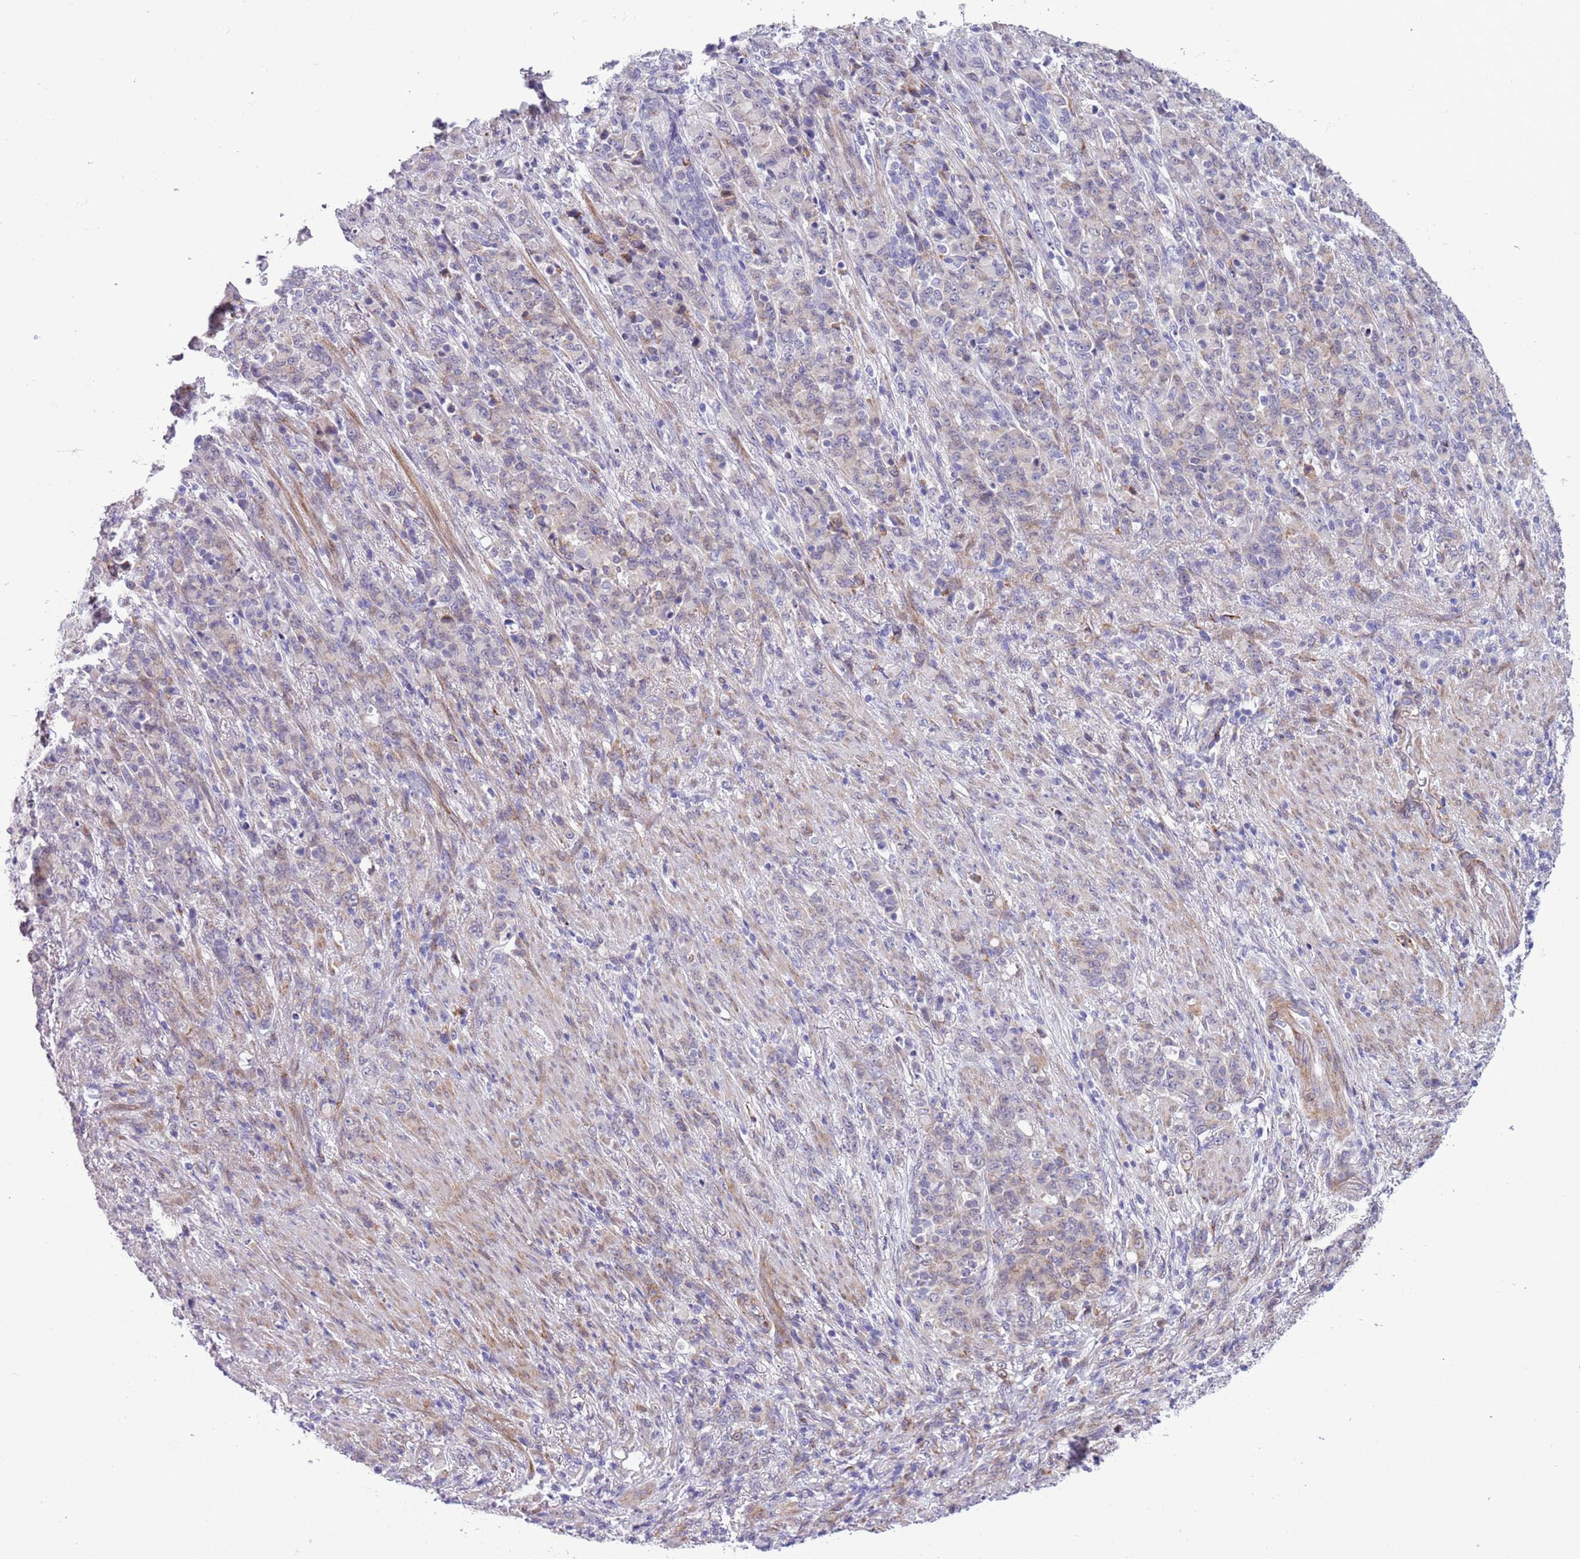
{"staining": {"intensity": "negative", "quantity": "none", "location": "none"}, "tissue": "stomach cancer", "cell_type": "Tumor cells", "image_type": "cancer", "snomed": [{"axis": "morphology", "description": "Adenocarcinoma, NOS"}, {"axis": "topography", "description": "Stomach"}], "caption": "Tumor cells are negative for protein expression in human stomach cancer. (Stains: DAB (3,3'-diaminobenzidine) IHC with hematoxylin counter stain, Microscopy: brightfield microscopy at high magnification).", "gene": "MRPL32", "patient": {"sex": "female", "age": 79}}